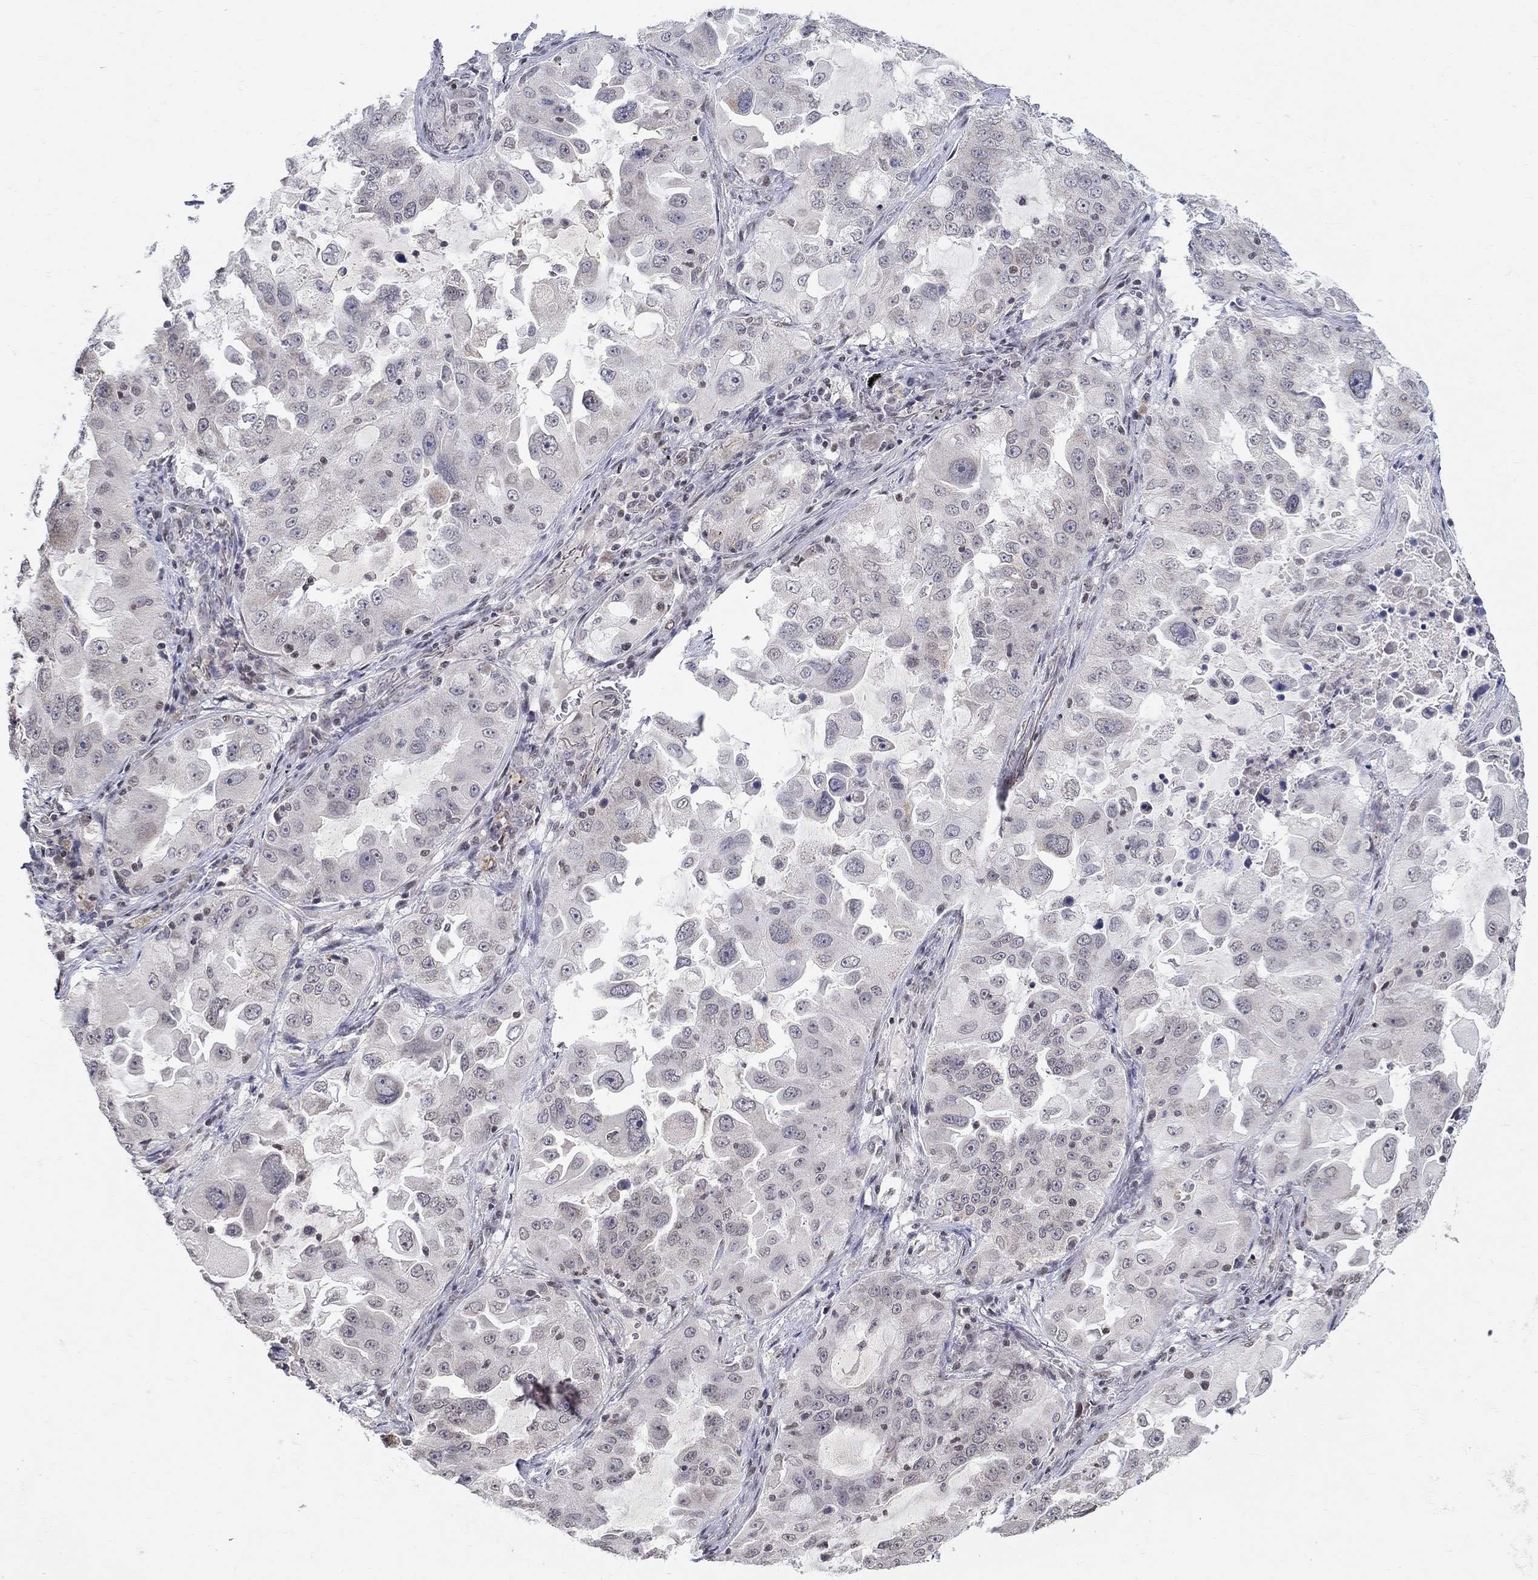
{"staining": {"intensity": "negative", "quantity": "none", "location": "none"}, "tissue": "lung cancer", "cell_type": "Tumor cells", "image_type": "cancer", "snomed": [{"axis": "morphology", "description": "Adenocarcinoma, NOS"}, {"axis": "topography", "description": "Lung"}], "caption": "The immunohistochemistry histopathology image has no significant staining in tumor cells of lung cancer tissue. (Immunohistochemistry, brightfield microscopy, high magnification).", "gene": "KLF12", "patient": {"sex": "female", "age": 61}}